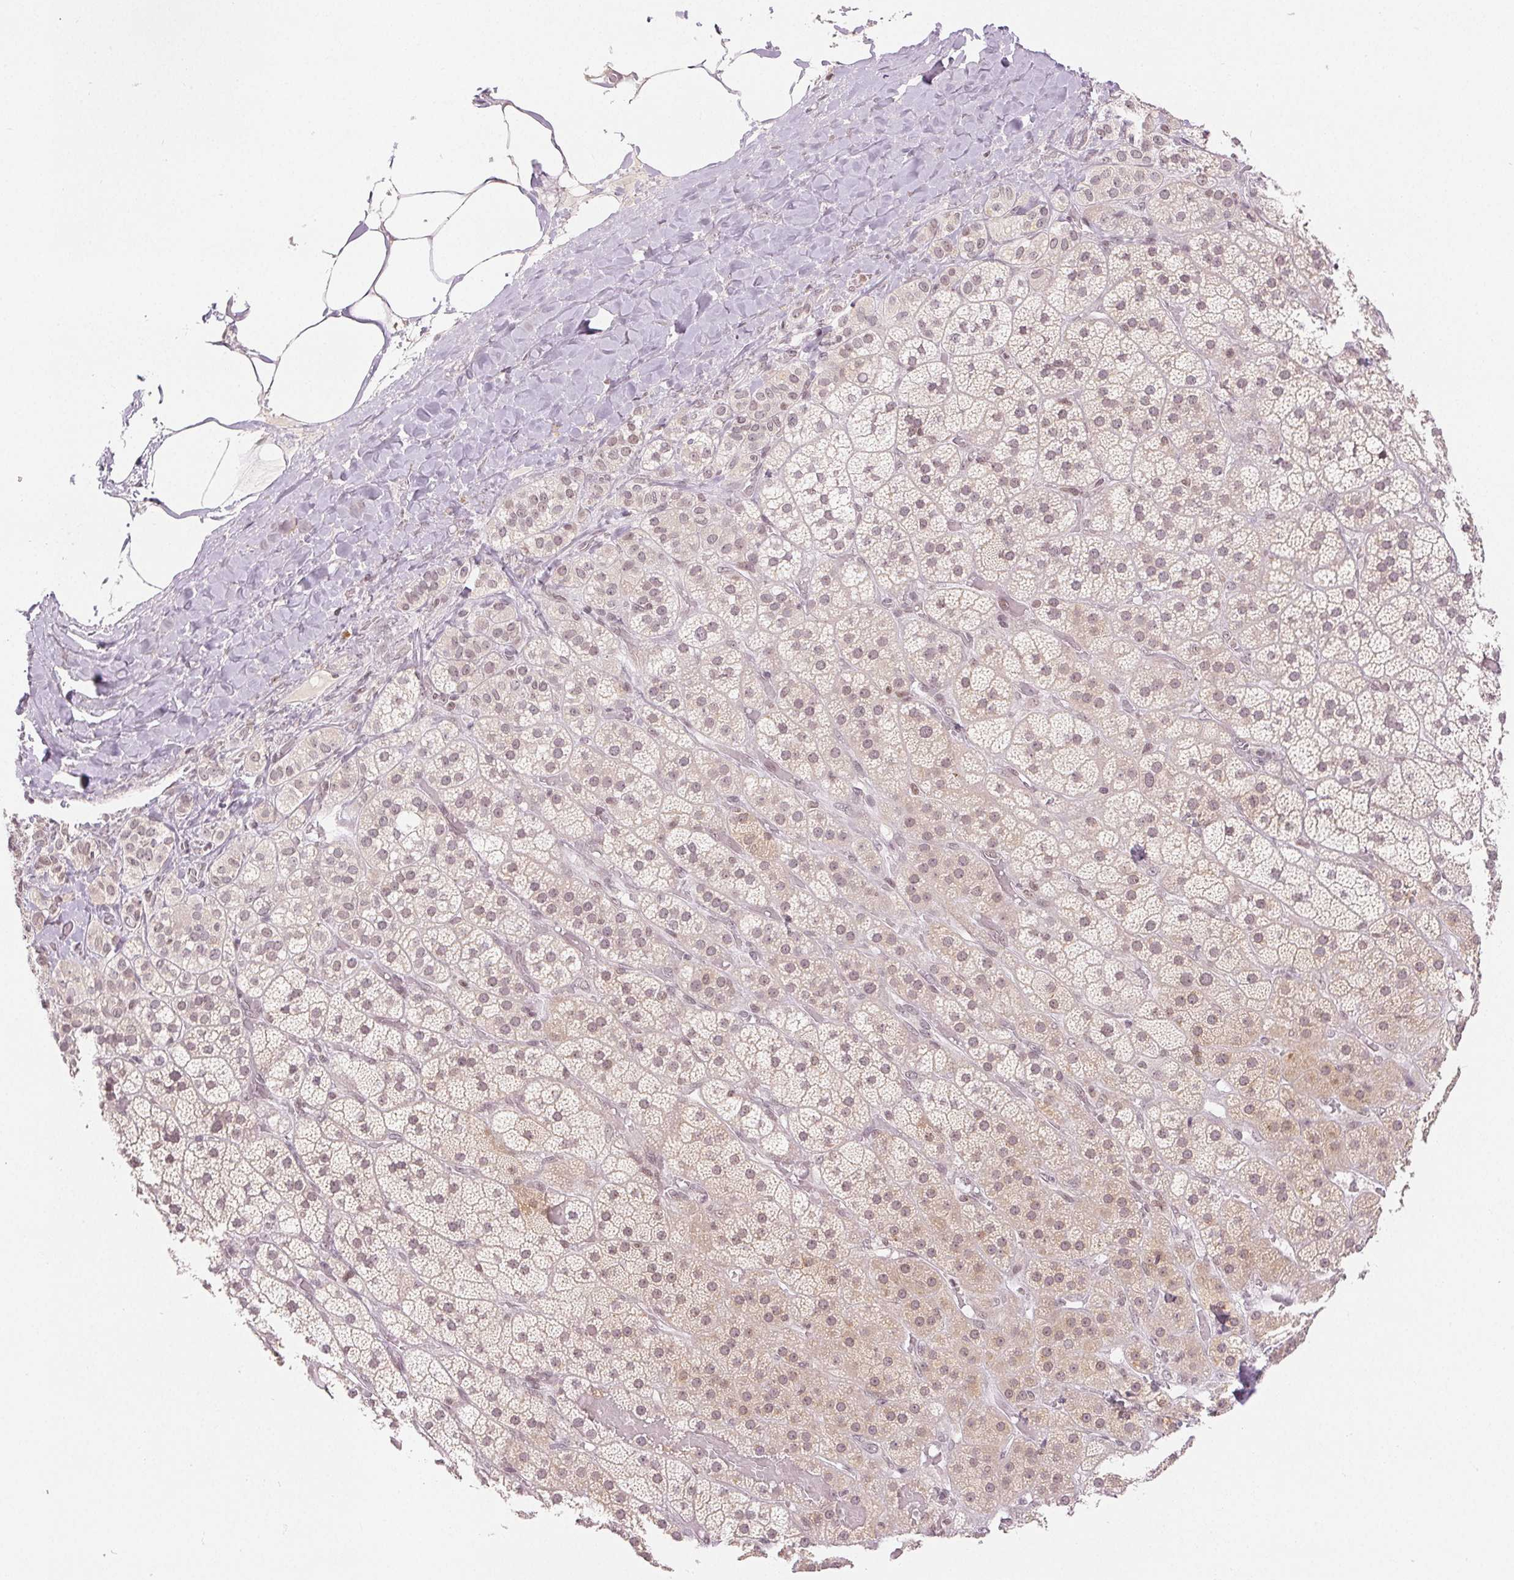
{"staining": {"intensity": "weak", "quantity": "<25%", "location": "nuclear"}, "tissue": "adrenal gland", "cell_type": "Glandular cells", "image_type": "normal", "snomed": [{"axis": "morphology", "description": "Normal tissue, NOS"}, {"axis": "topography", "description": "Adrenal gland"}], "caption": "Histopathology image shows no protein staining in glandular cells of normal adrenal gland.", "gene": "DEK", "patient": {"sex": "male", "age": 57}}